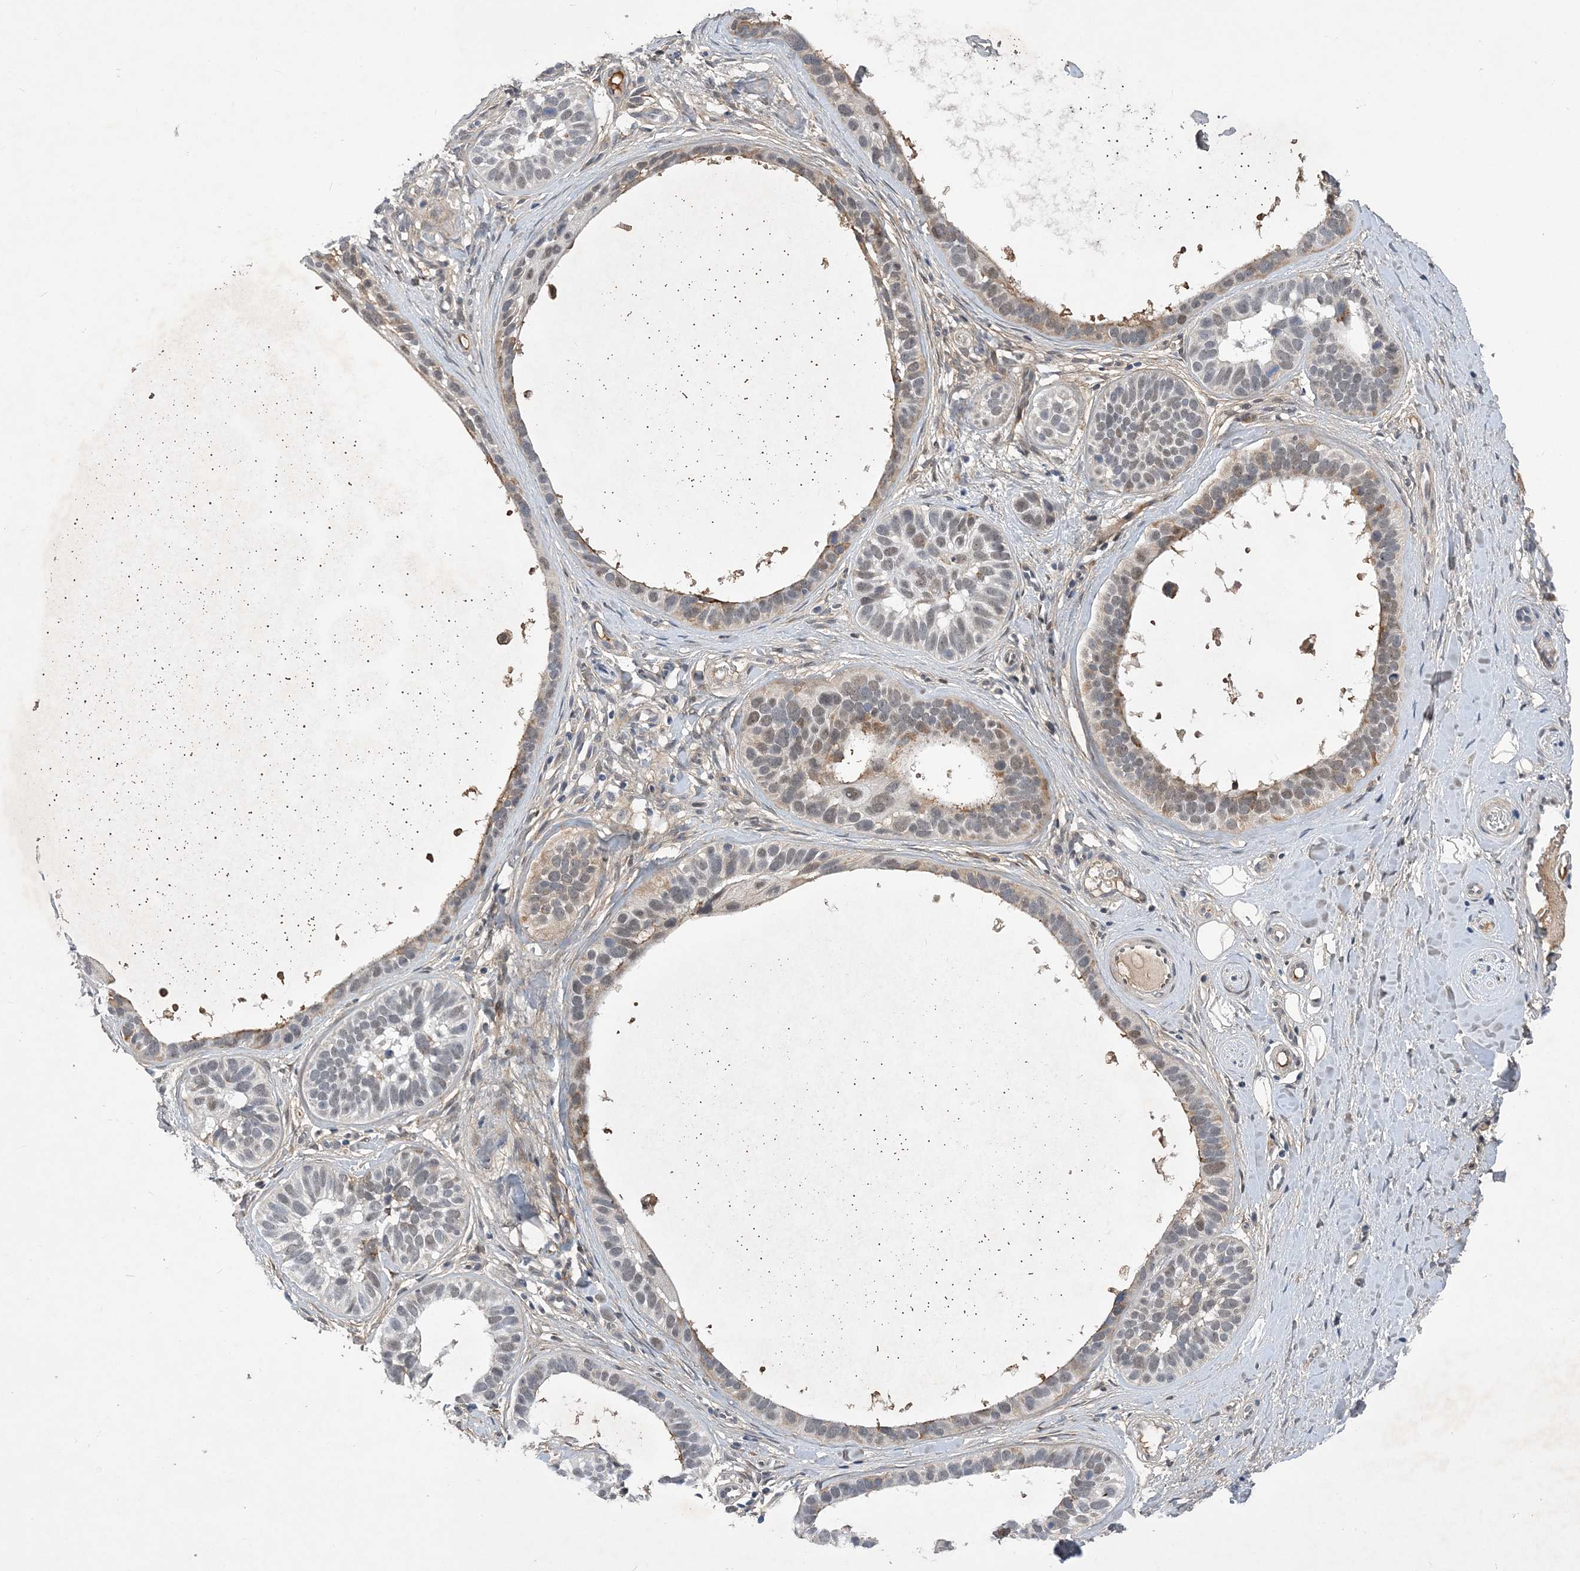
{"staining": {"intensity": "moderate", "quantity": "25%-75%", "location": "cytoplasmic/membranous,nuclear"}, "tissue": "skin cancer", "cell_type": "Tumor cells", "image_type": "cancer", "snomed": [{"axis": "morphology", "description": "Basal cell carcinoma"}, {"axis": "topography", "description": "Skin"}], "caption": "This micrograph displays skin cancer stained with immunohistochemistry (IHC) to label a protein in brown. The cytoplasmic/membranous and nuclear of tumor cells show moderate positivity for the protein. Nuclei are counter-stained blue.", "gene": "FAM217A", "patient": {"sex": "male", "age": 62}}